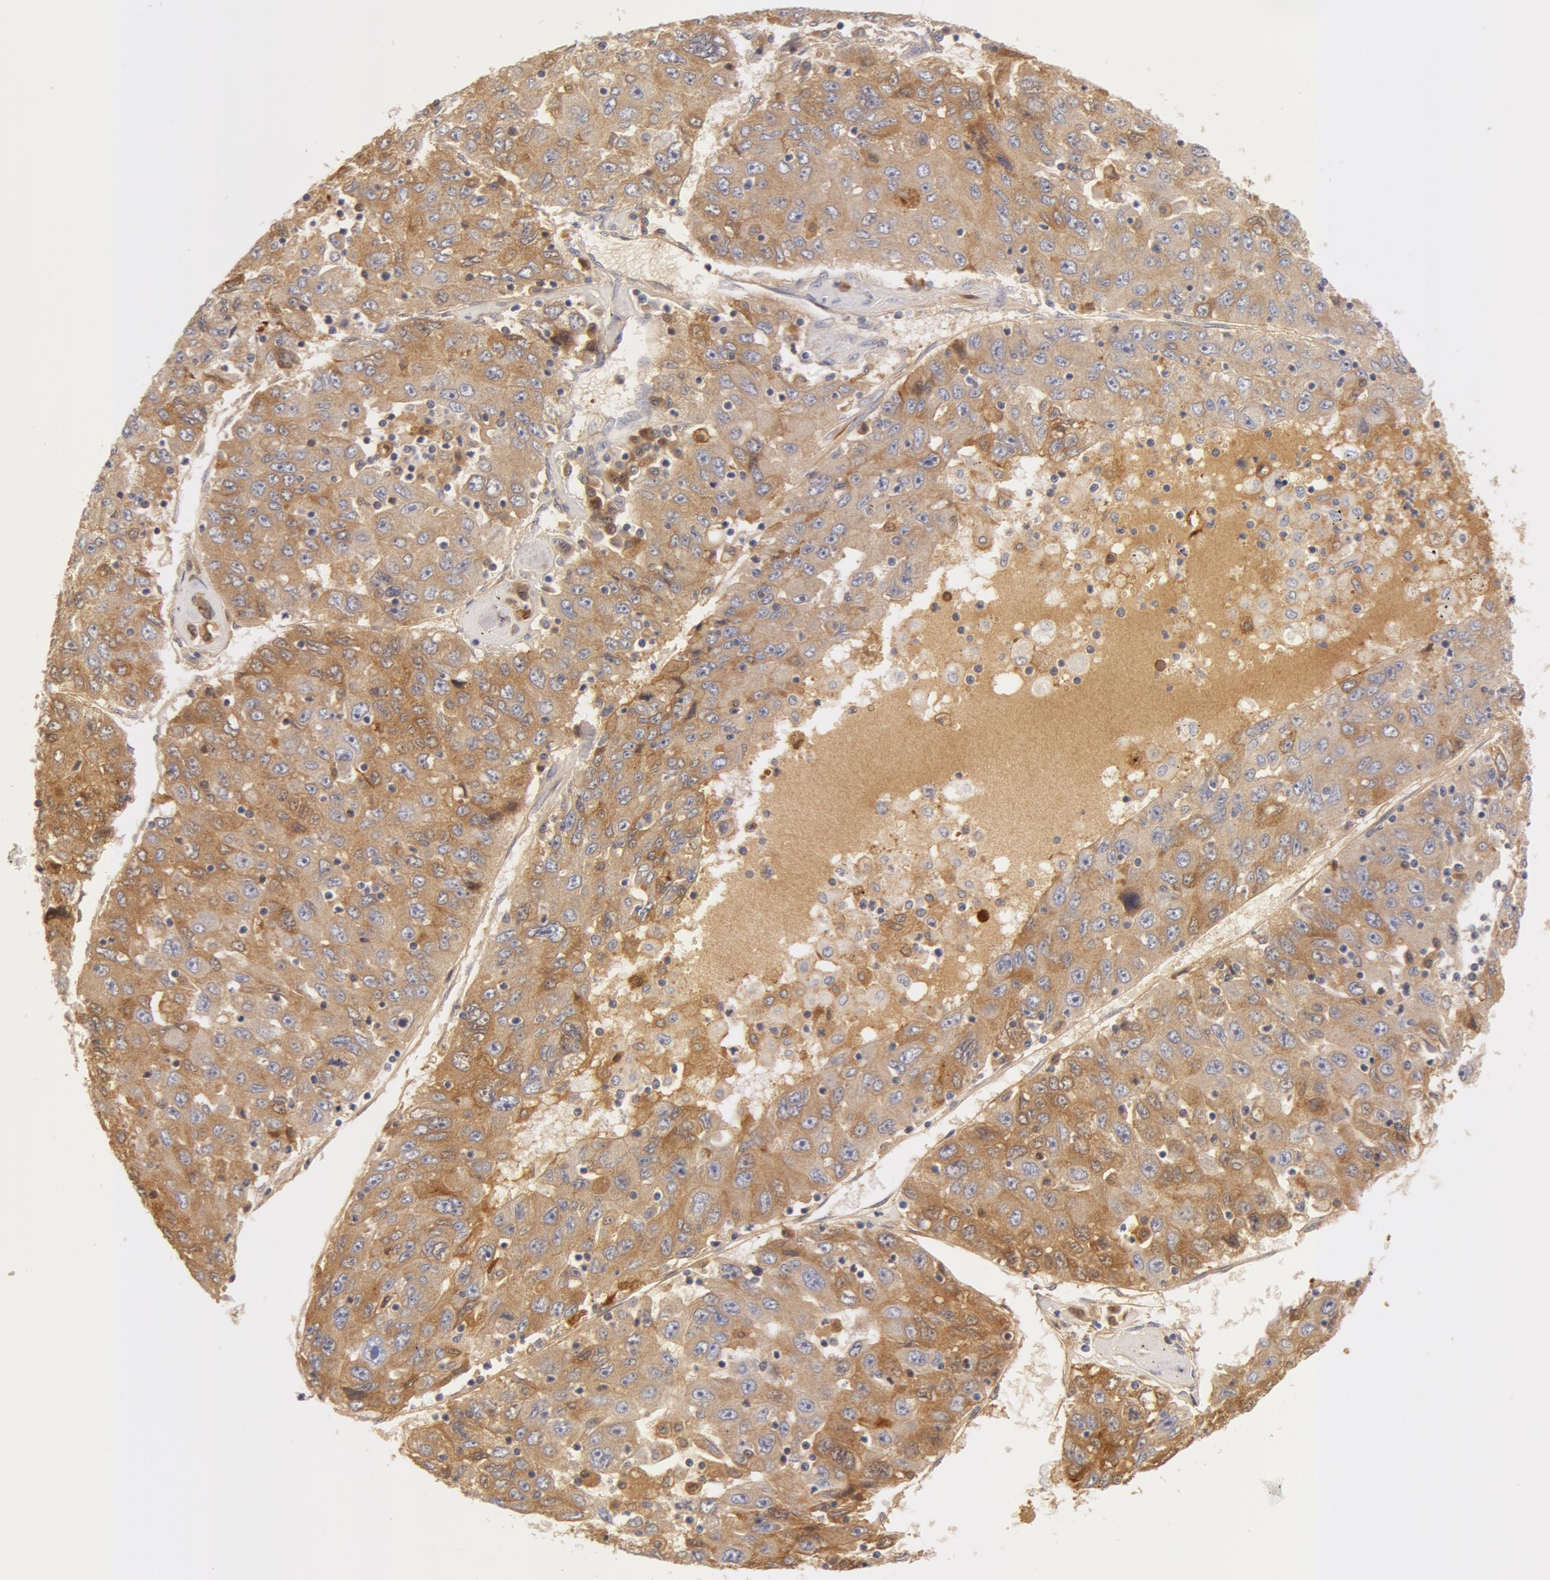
{"staining": {"intensity": "moderate", "quantity": ">75%", "location": "cytoplasmic/membranous"}, "tissue": "liver cancer", "cell_type": "Tumor cells", "image_type": "cancer", "snomed": [{"axis": "morphology", "description": "Carcinoma, Hepatocellular, NOS"}, {"axis": "topography", "description": "Liver"}], "caption": "Immunohistochemical staining of liver hepatocellular carcinoma reveals moderate cytoplasmic/membranous protein staining in about >75% of tumor cells. (Stains: DAB (3,3'-diaminobenzidine) in brown, nuclei in blue, Microscopy: brightfield microscopy at high magnification).", "gene": "GC", "patient": {"sex": "male", "age": 49}}